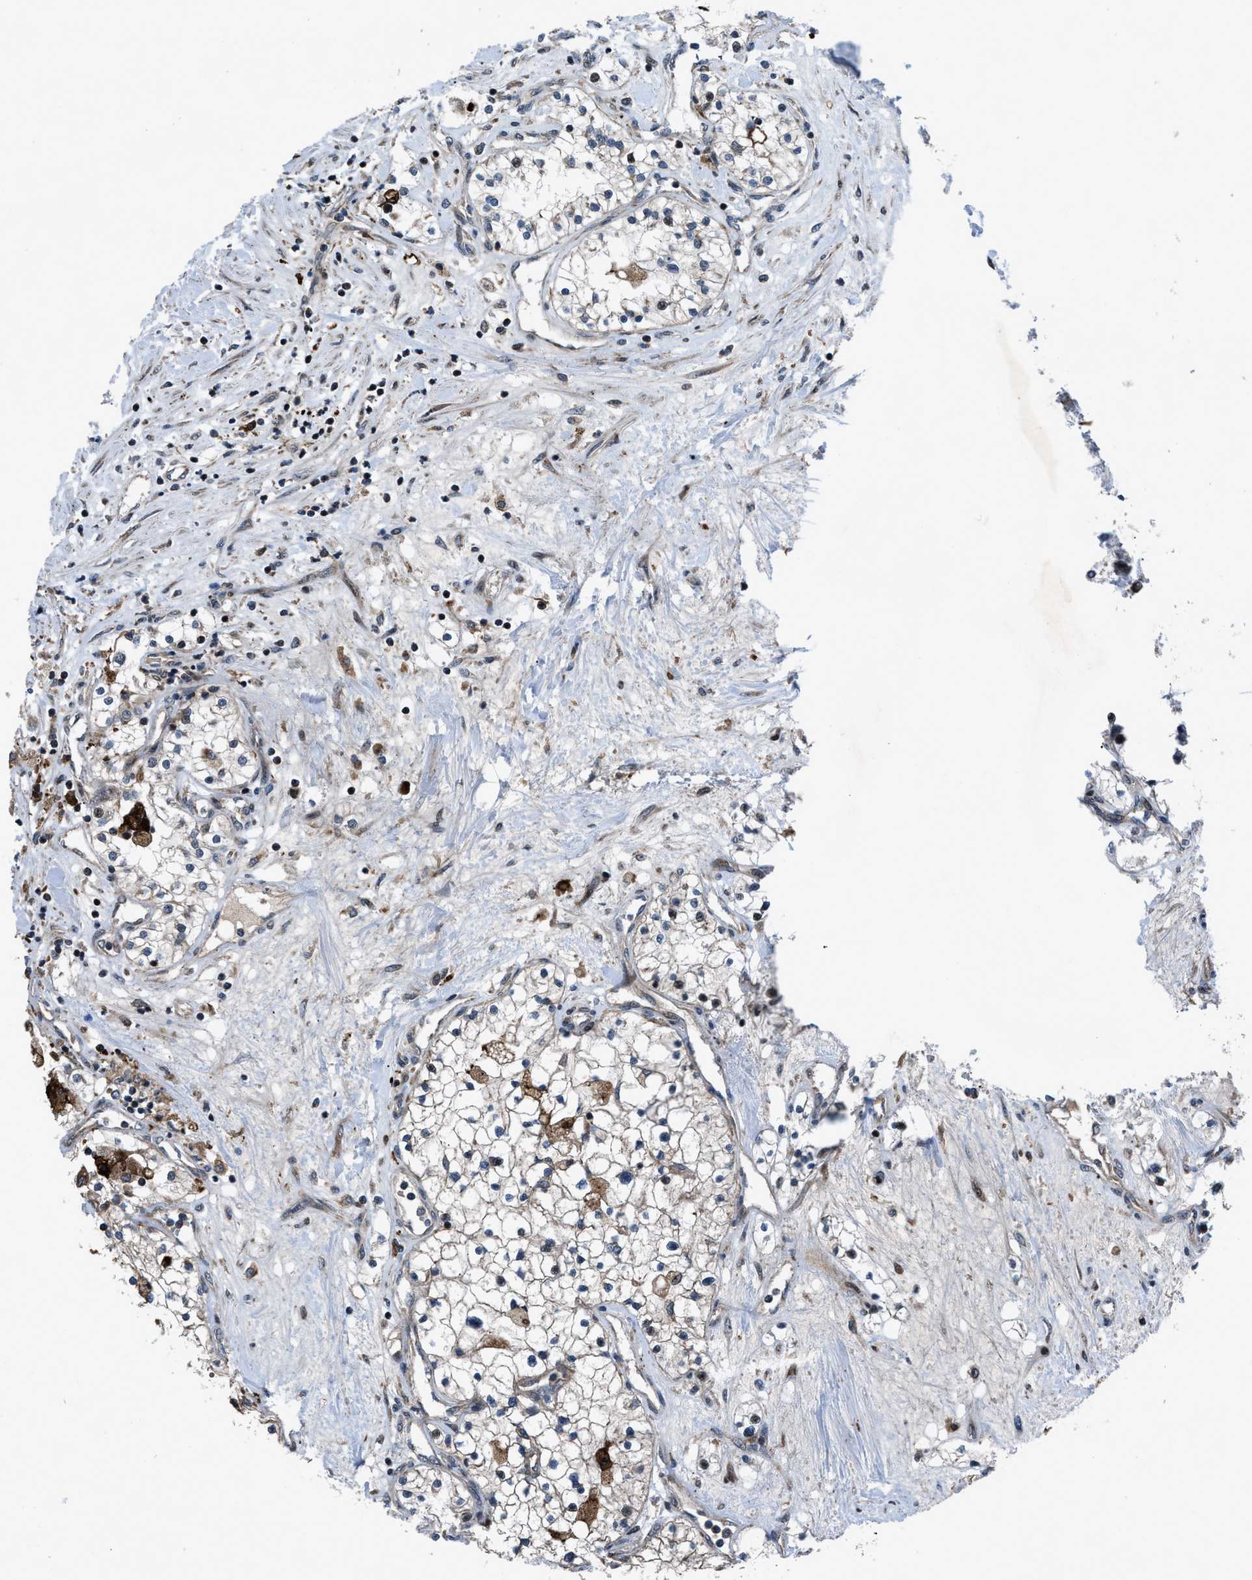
{"staining": {"intensity": "moderate", "quantity": "<25%", "location": "cytoplasmic/membranous"}, "tissue": "renal cancer", "cell_type": "Tumor cells", "image_type": "cancer", "snomed": [{"axis": "morphology", "description": "Adenocarcinoma, NOS"}, {"axis": "topography", "description": "Kidney"}], "caption": "Moderate cytoplasmic/membranous protein positivity is identified in approximately <25% of tumor cells in renal adenocarcinoma.", "gene": "AP3M2", "patient": {"sex": "male", "age": 68}}